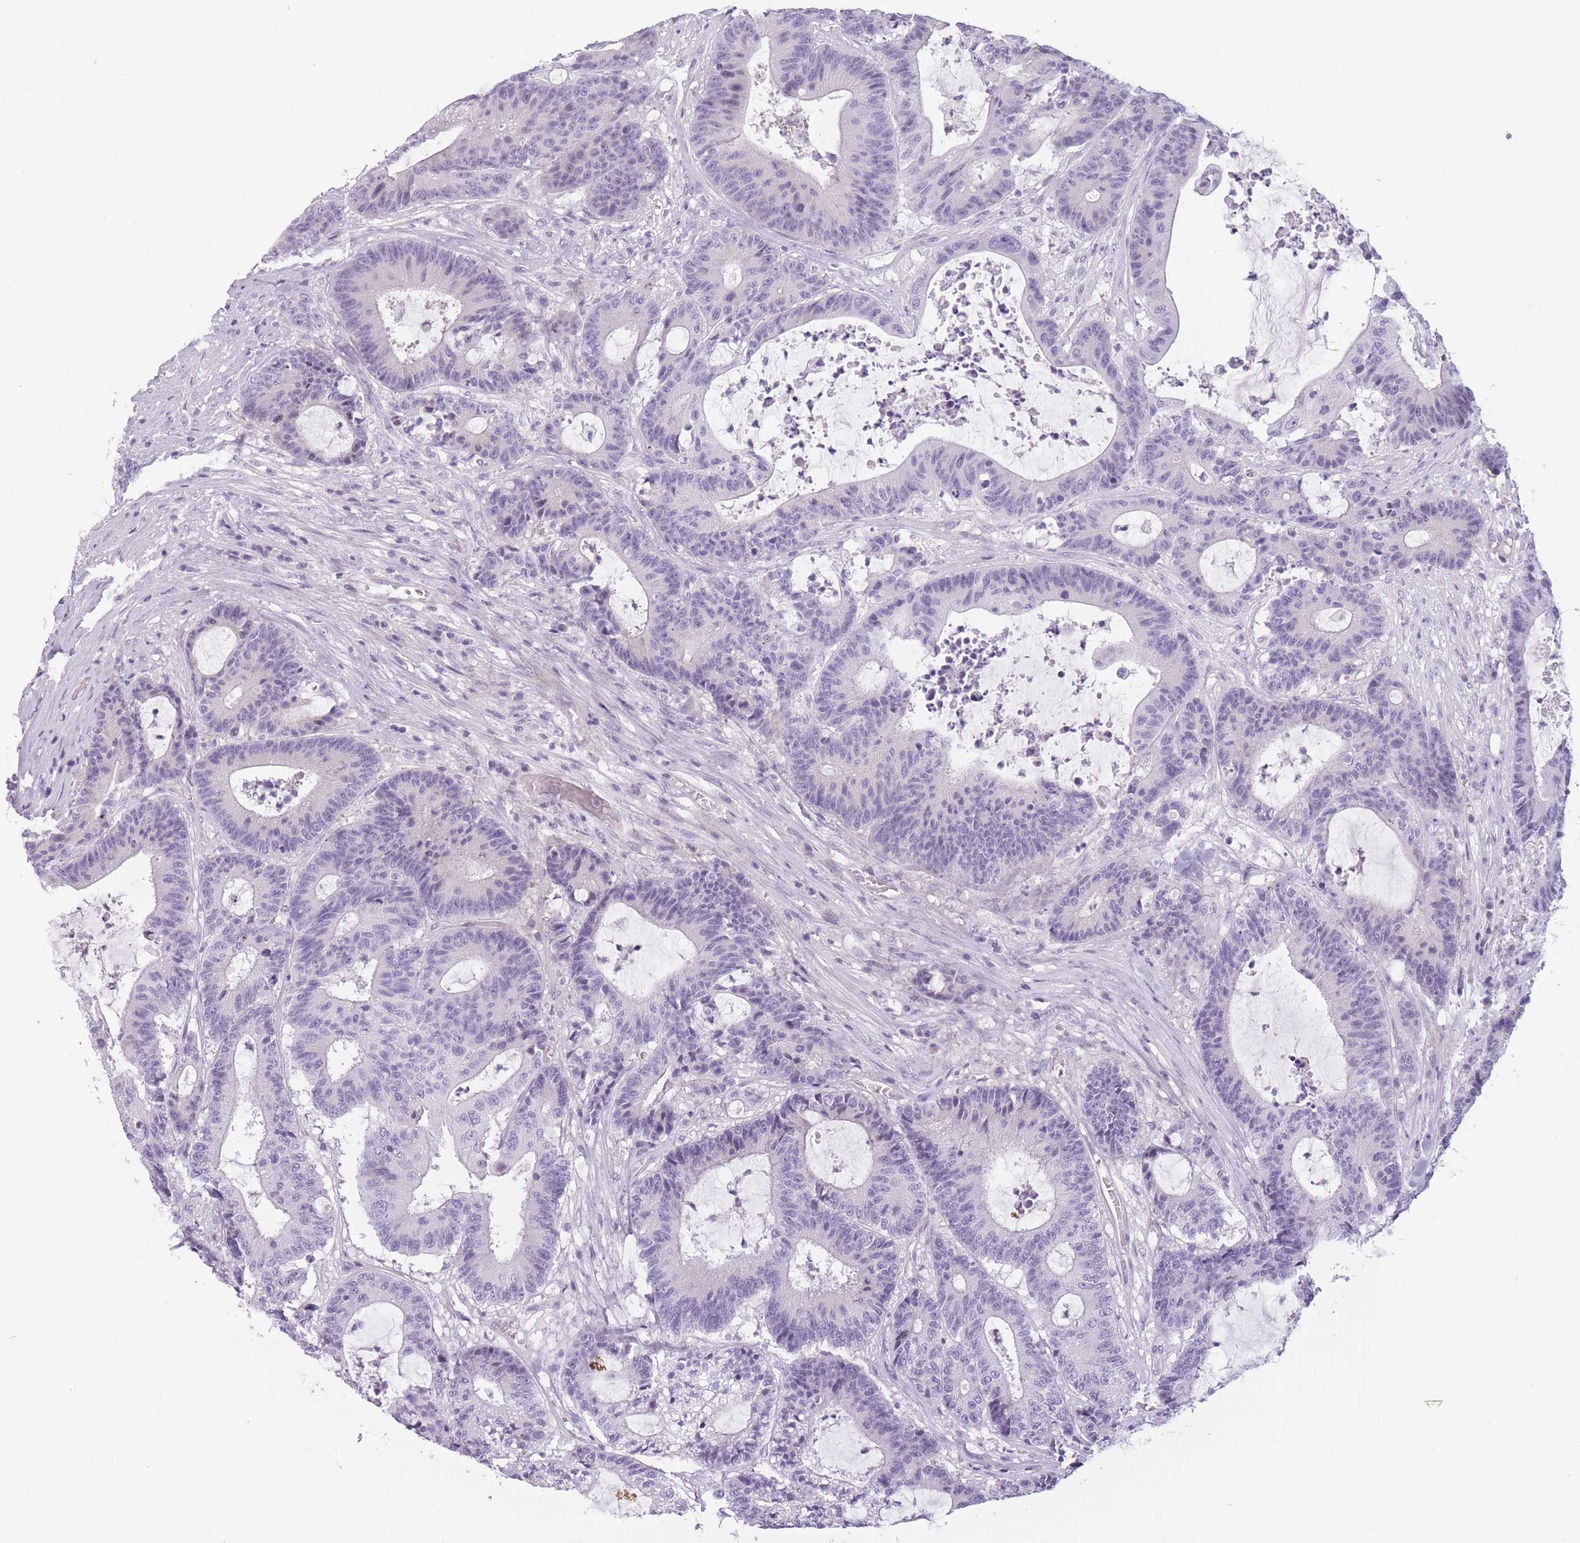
{"staining": {"intensity": "negative", "quantity": "none", "location": "none"}, "tissue": "colorectal cancer", "cell_type": "Tumor cells", "image_type": "cancer", "snomed": [{"axis": "morphology", "description": "Adenocarcinoma, NOS"}, {"axis": "topography", "description": "Colon"}], "caption": "Colorectal cancer (adenocarcinoma) was stained to show a protein in brown. There is no significant staining in tumor cells.", "gene": "GGT1", "patient": {"sex": "female", "age": 84}}